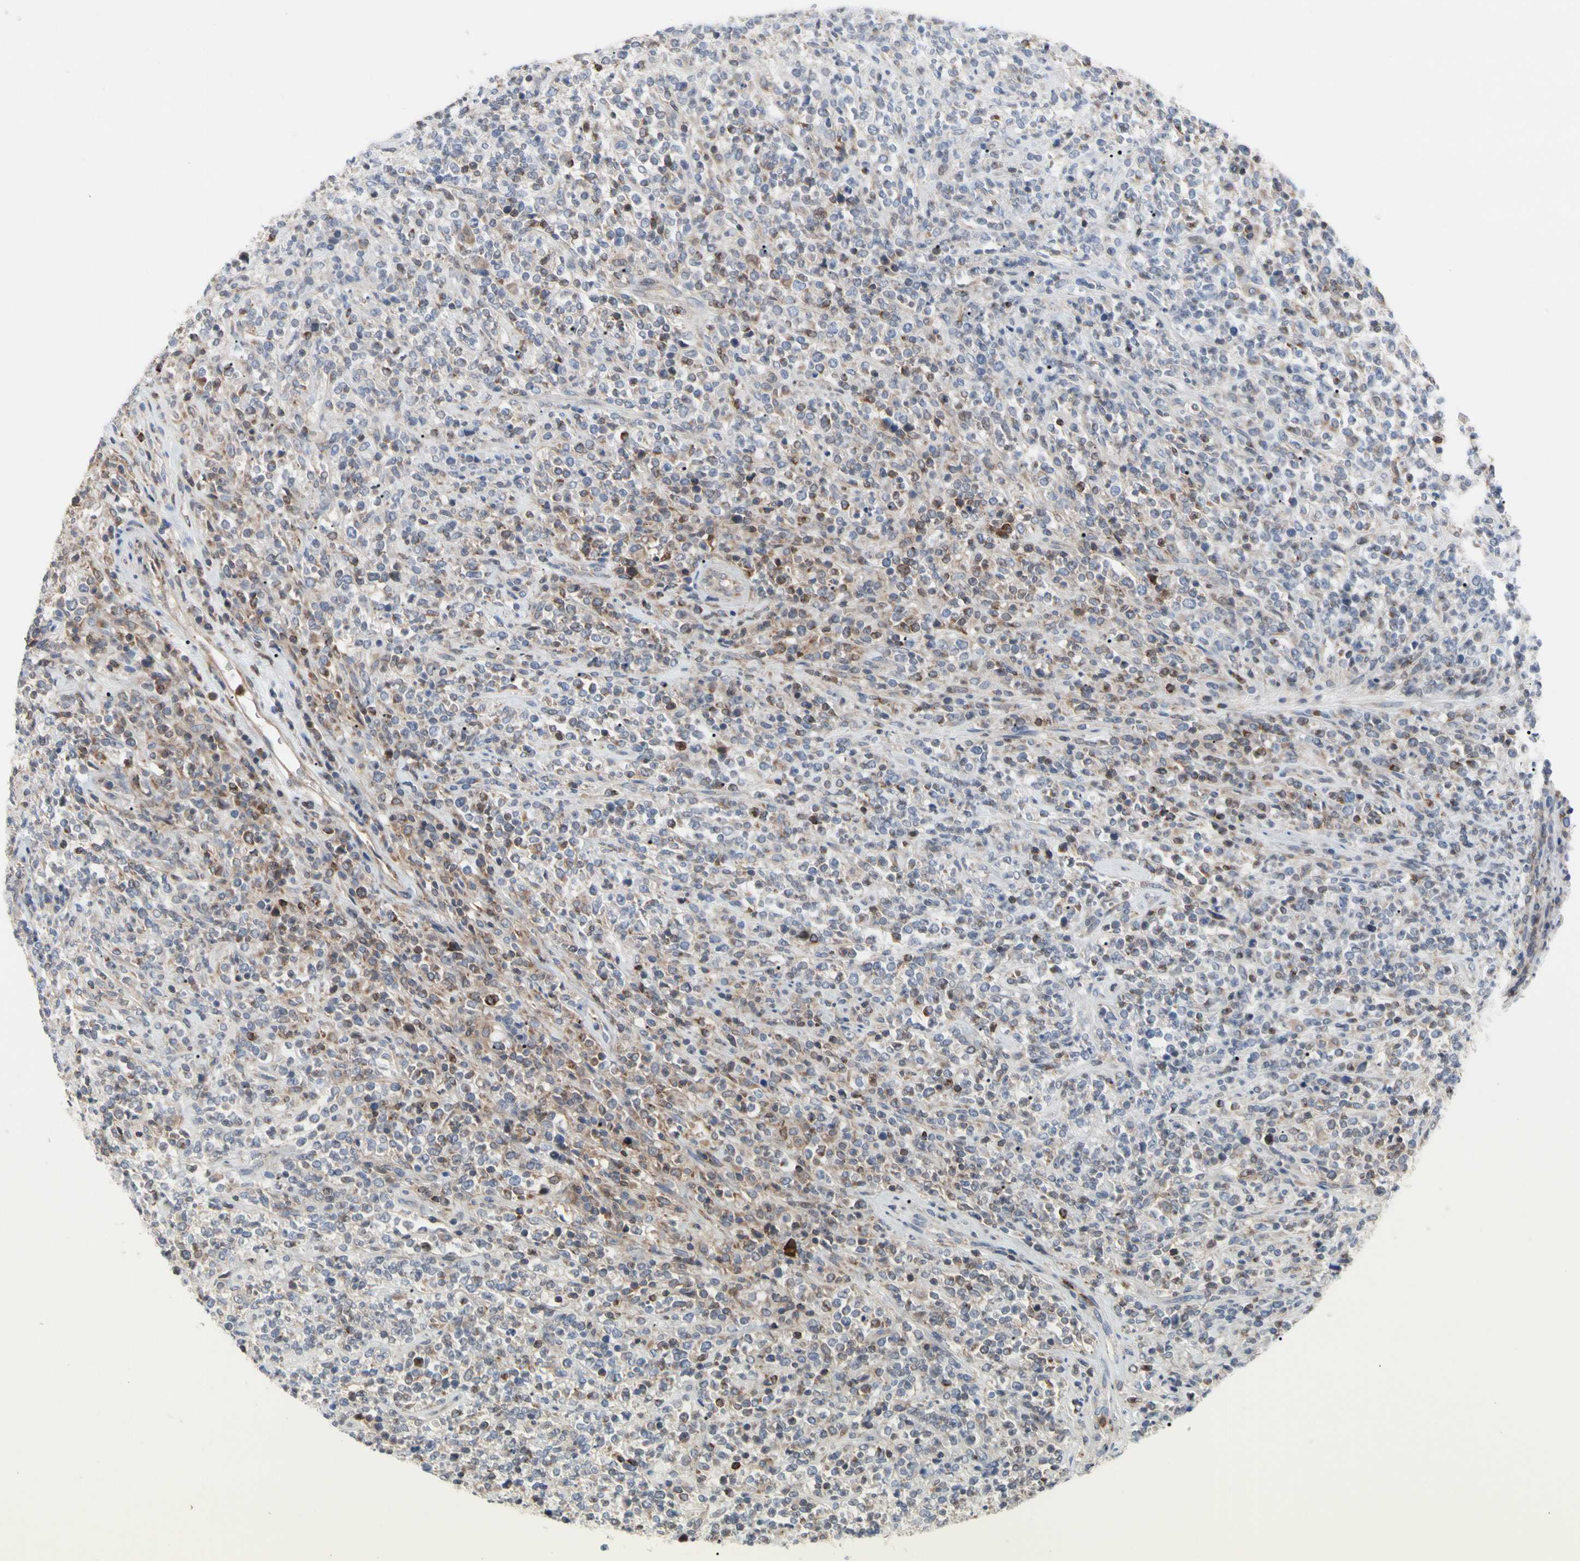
{"staining": {"intensity": "weak", "quantity": "<25%", "location": "cytoplasmic/membranous"}, "tissue": "lymphoma", "cell_type": "Tumor cells", "image_type": "cancer", "snomed": [{"axis": "morphology", "description": "Malignant lymphoma, non-Hodgkin's type, High grade"}, {"axis": "topography", "description": "Soft tissue"}], "caption": "This is an immunohistochemistry image of human high-grade malignant lymphoma, non-Hodgkin's type. There is no expression in tumor cells.", "gene": "MCL1", "patient": {"sex": "male", "age": 18}}